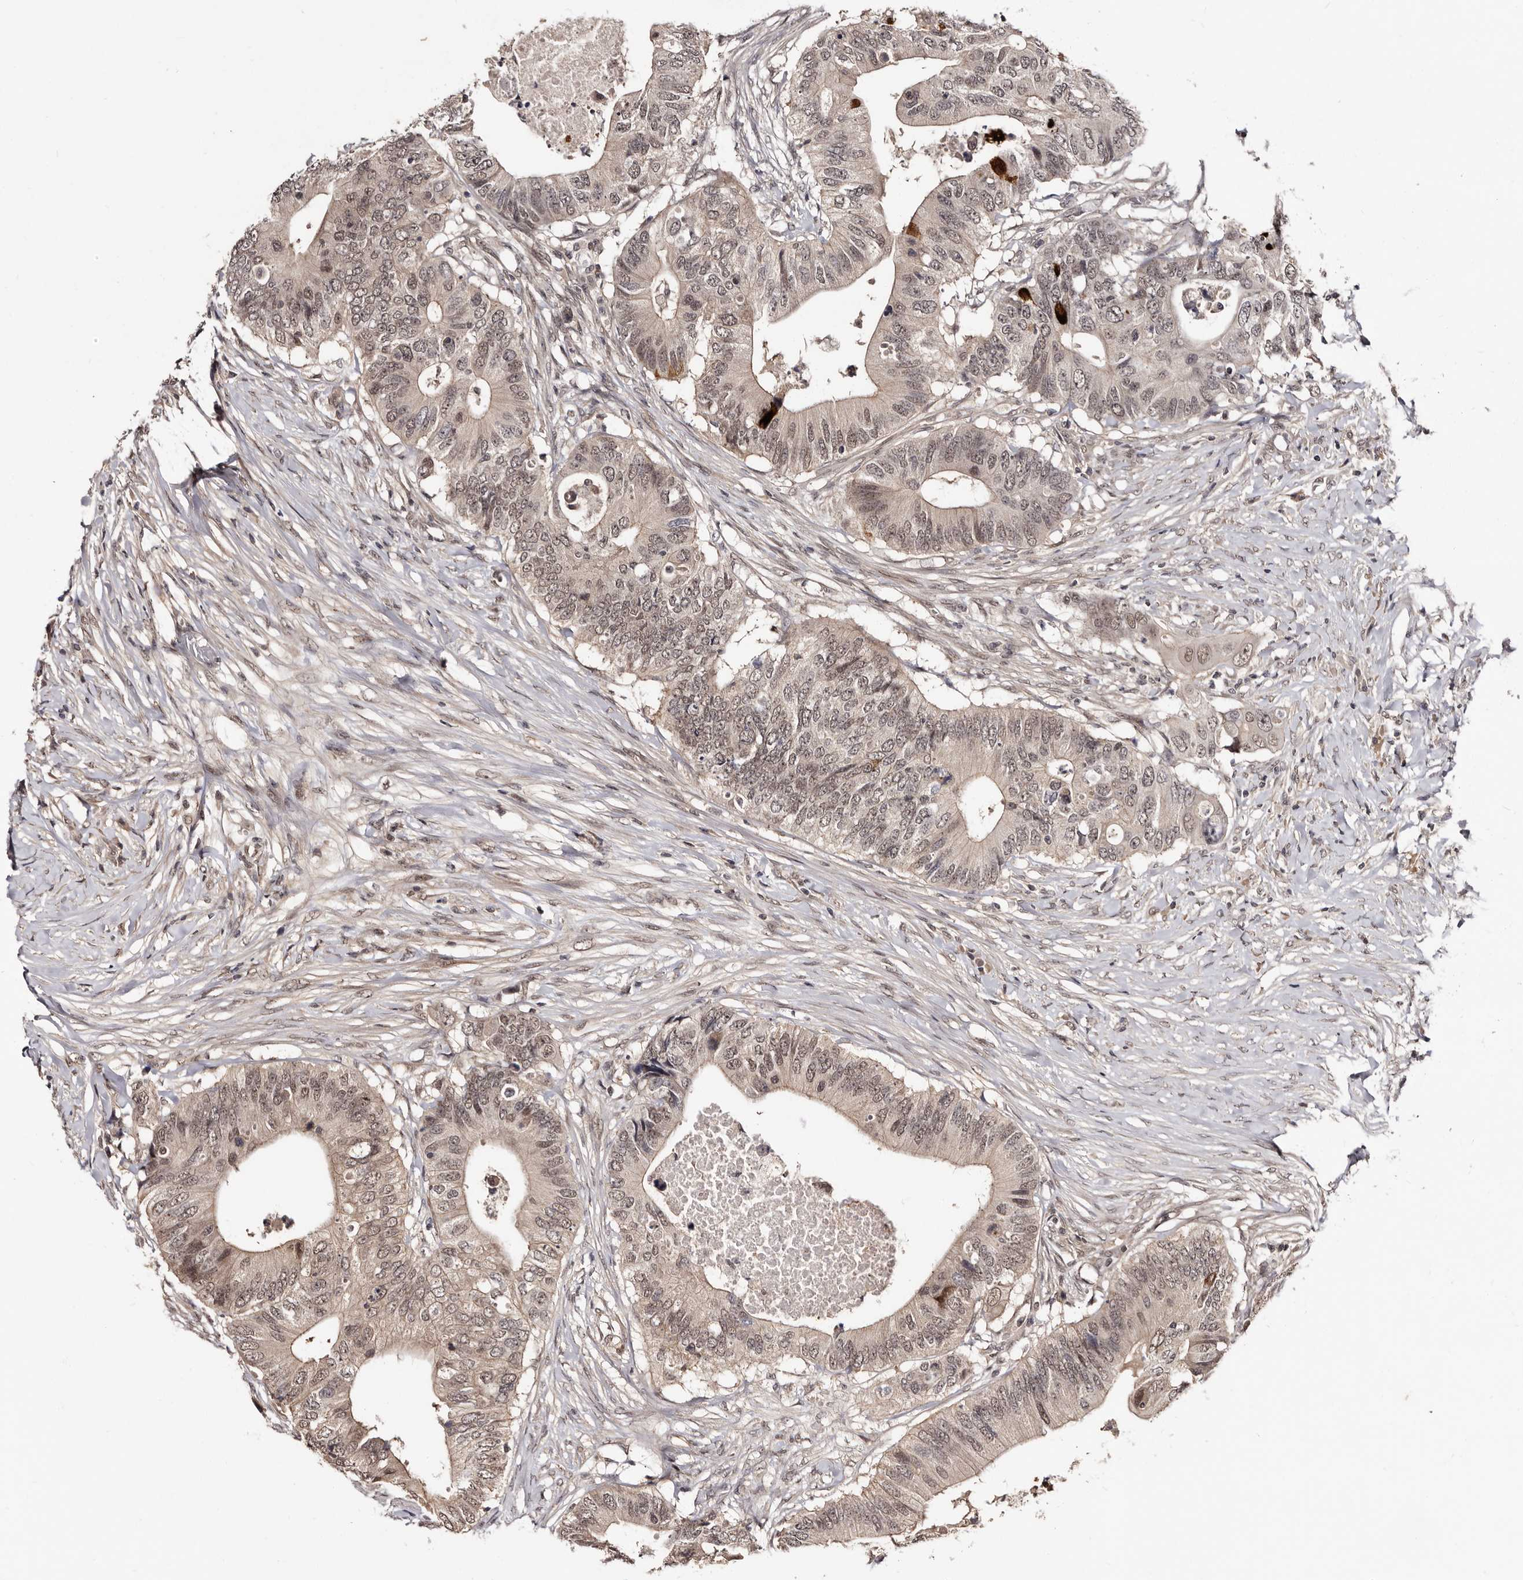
{"staining": {"intensity": "strong", "quantity": "25%-75%", "location": "cytoplasmic/membranous,nuclear"}, "tissue": "colorectal cancer", "cell_type": "Tumor cells", "image_type": "cancer", "snomed": [{"axis": "morphology", "description": "Adenocarcinoma, NOS"}, {"axis": "topography", "description": "Colon"}], "caption": "Immunohistochemical staining of colorectal cancer (adenocarcinoma) demonstrates high levels of strong cytoplasmic/membranous and nuclear staining in approximately 25%-75% of tumor cells. (IHC, brightfield microscopy, high magnification).", "gene": "TBC1D22B", "patient": {"sex": "male", "age": 71}}